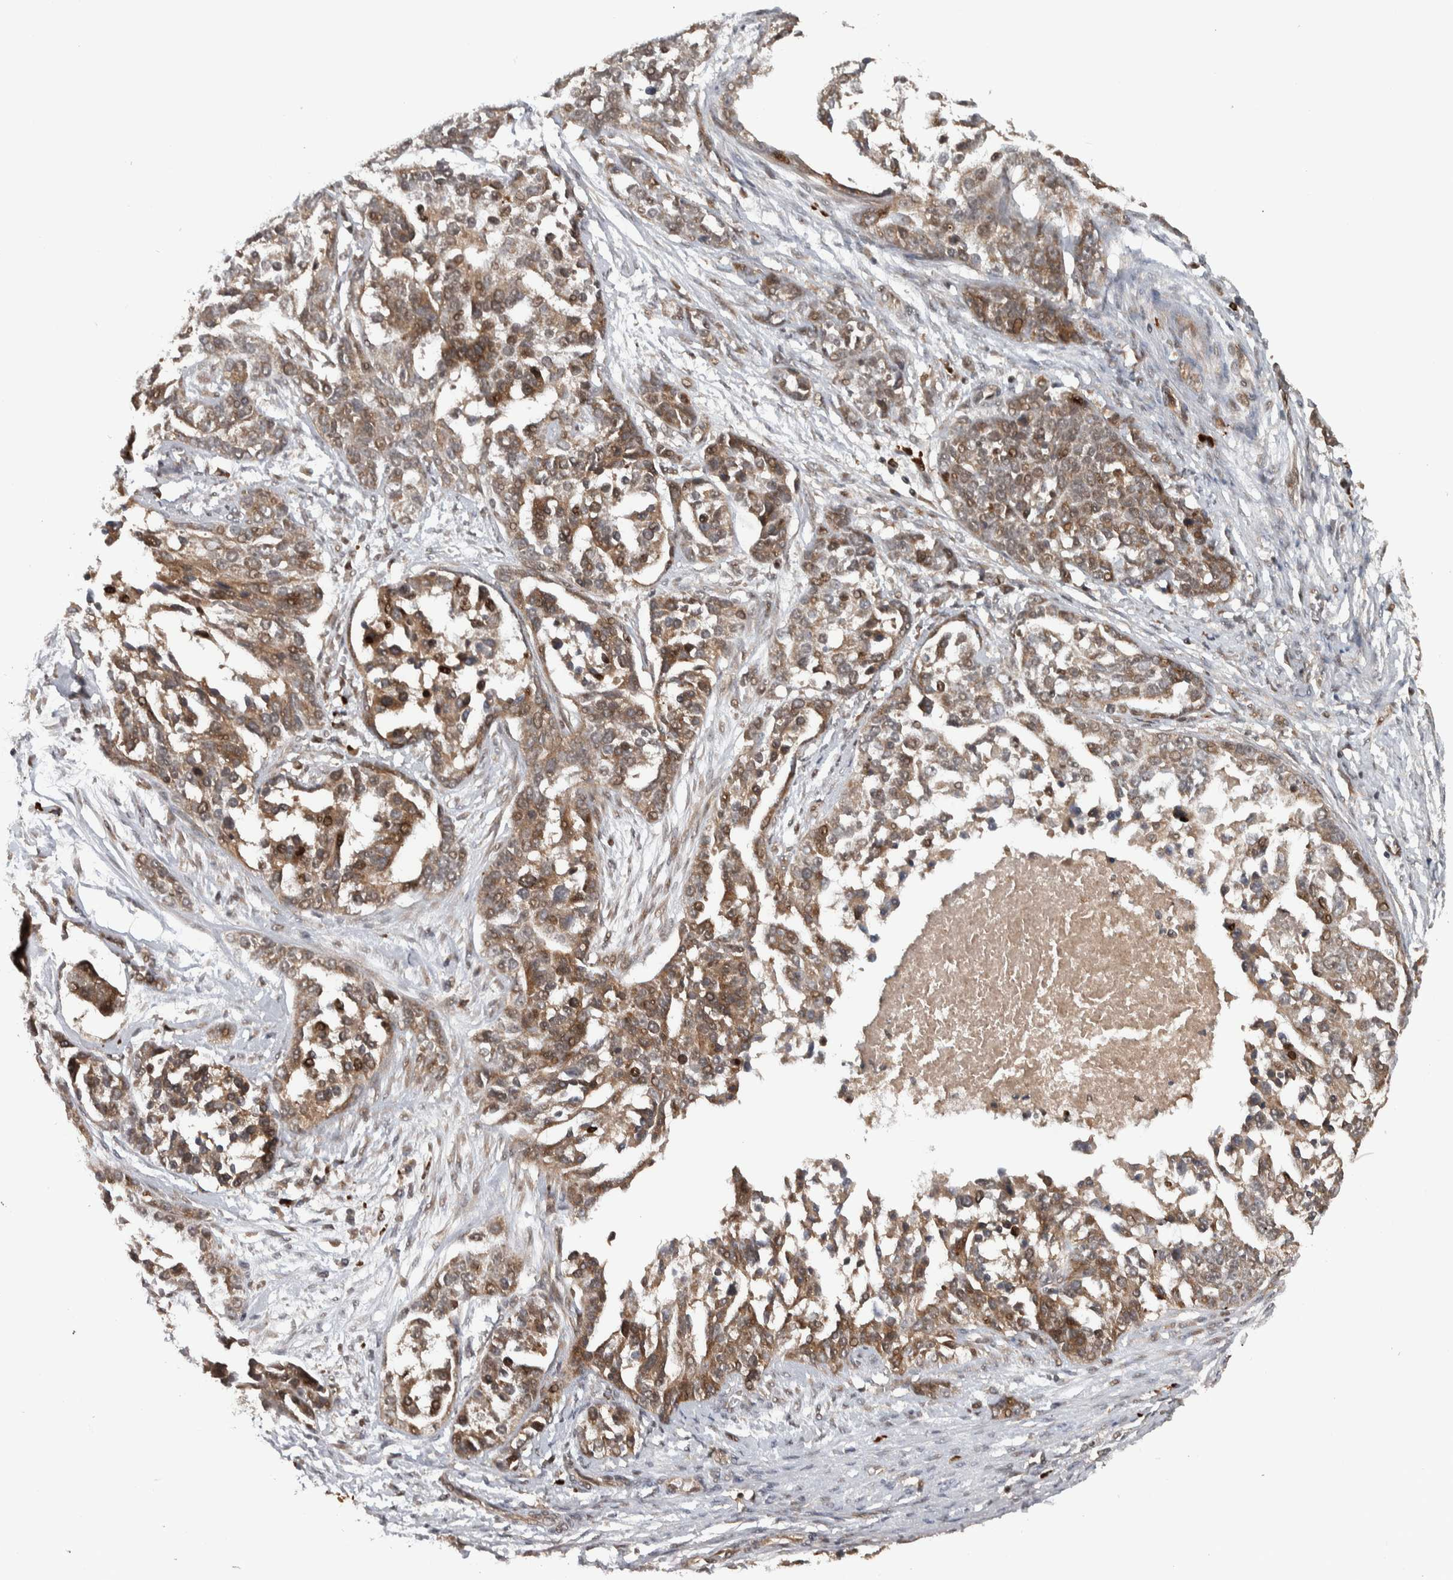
{"staining": {"intensity": "weak", "quantity": ">75%", "location": "cytoplasmic/membranous,nuclear"}, "tissue": "ovarian cancer", "cell_type": "Tumor cells", "image_type": "cancer", "snomed": [{"axis": "morphology", "description": "Cystadenocarcinoma, serous, NOS"}, {"axis": "topography", "description": "Ovary"}], "caption": "IHC image of human ovarian cancer stained for a protein (brown), which exhibits low levels of weak cytoplasmic/membranous and nuclear positivity in about >75% of tumor cells.", "gene": "RPS6KA4", "patient": {"sex": "female", "age": 44}}